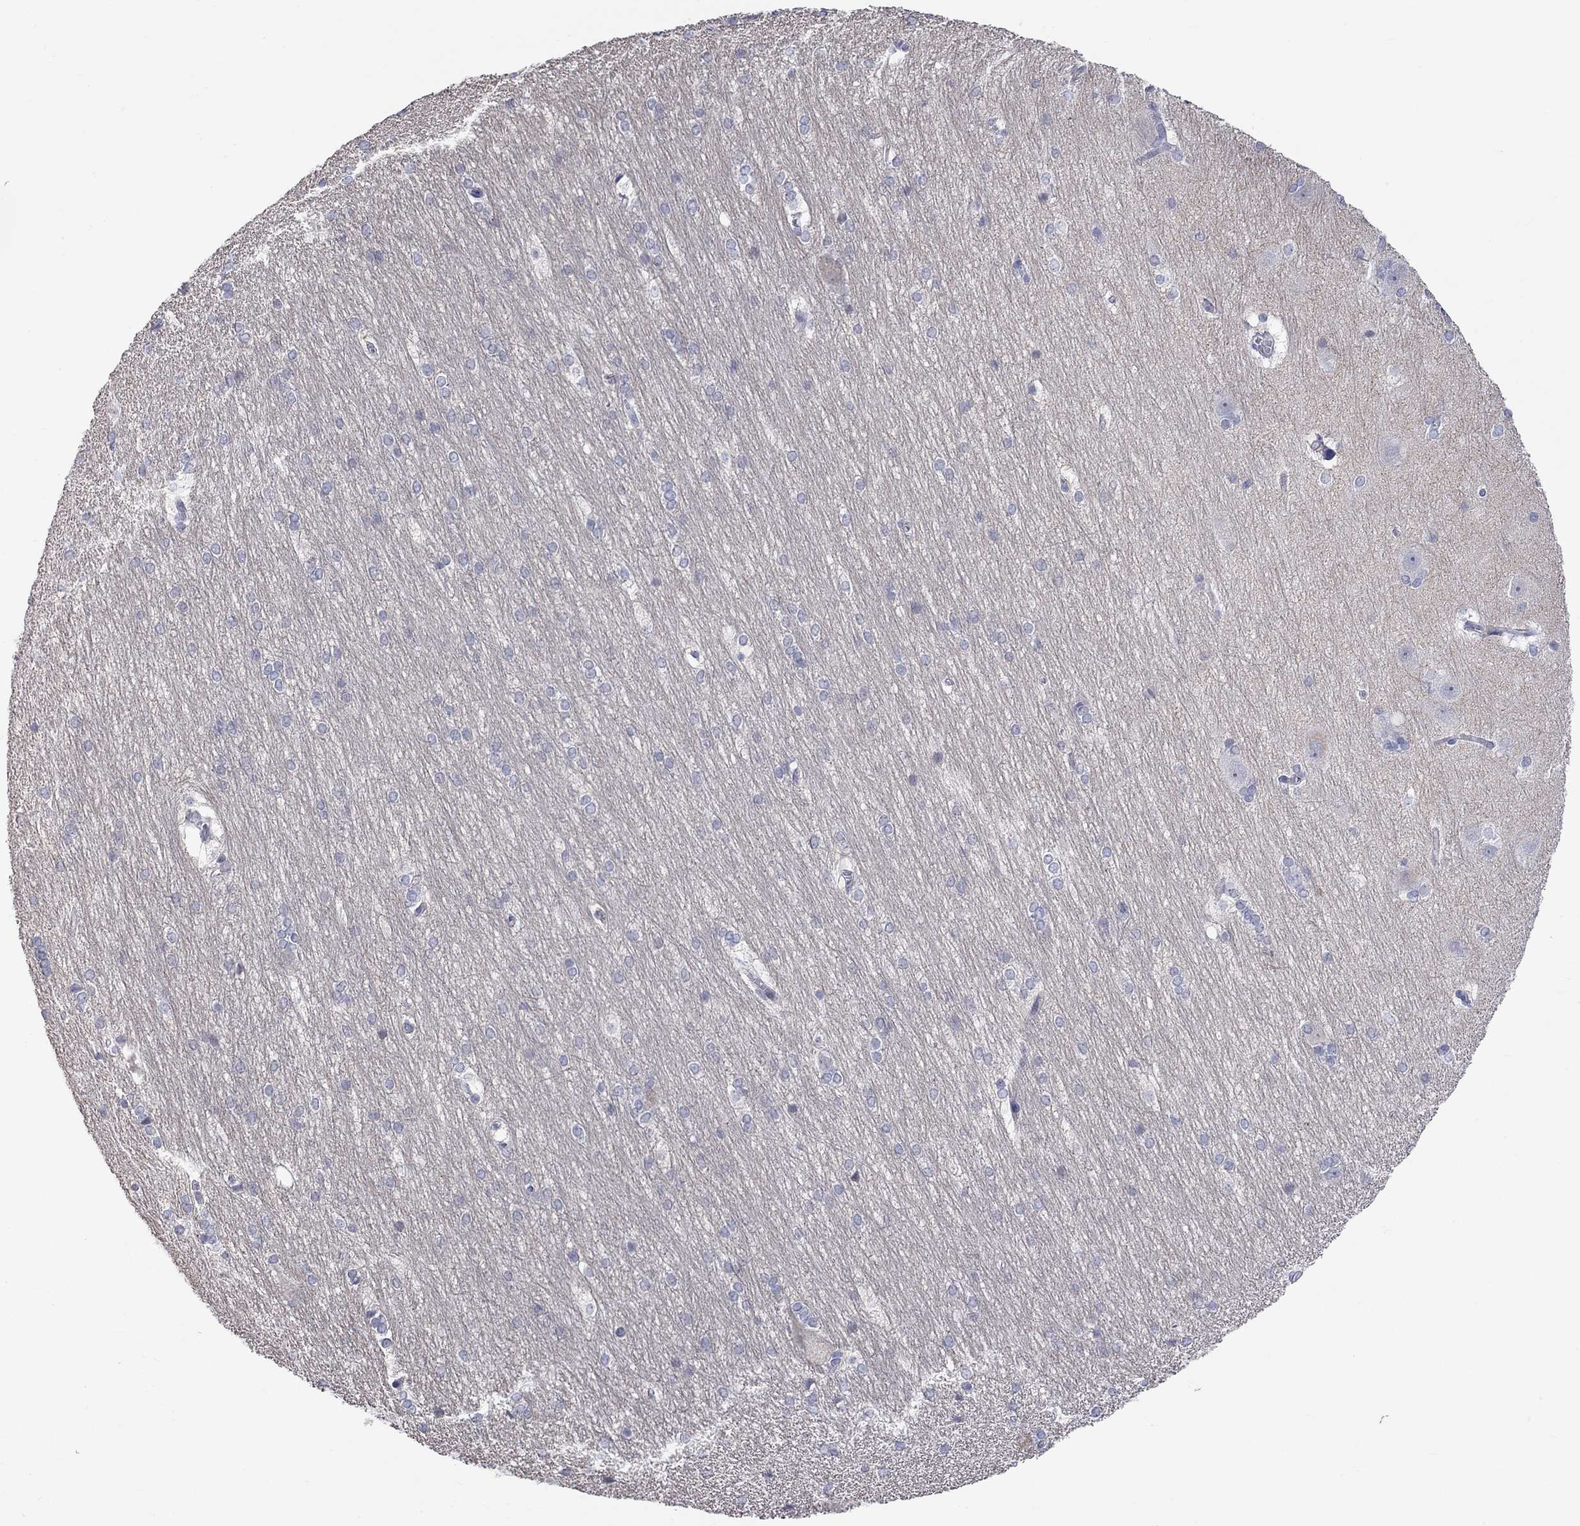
{"staining": {"intensity": "negative", "quantity": "none", "location": "none"}, "tissue": "hippocampus", "cell_type": "Glial cells", "image_type": "normal", "snomed": [{"axis": "morphology", "description": "Normal tissue, NOS"}, {"axis": "topography", "description": "Cerebral cortex"}, {"axis": "topography", "description": "Hippocampus"}], "caption": "A high-resolution image shows immunohistochemistry (IHC) staining of normal hippocampus, which demonstrates no significant staining in glial cells.", "gene": "PCDHGA10", "patient": {"sex": "female", "age": 19}}